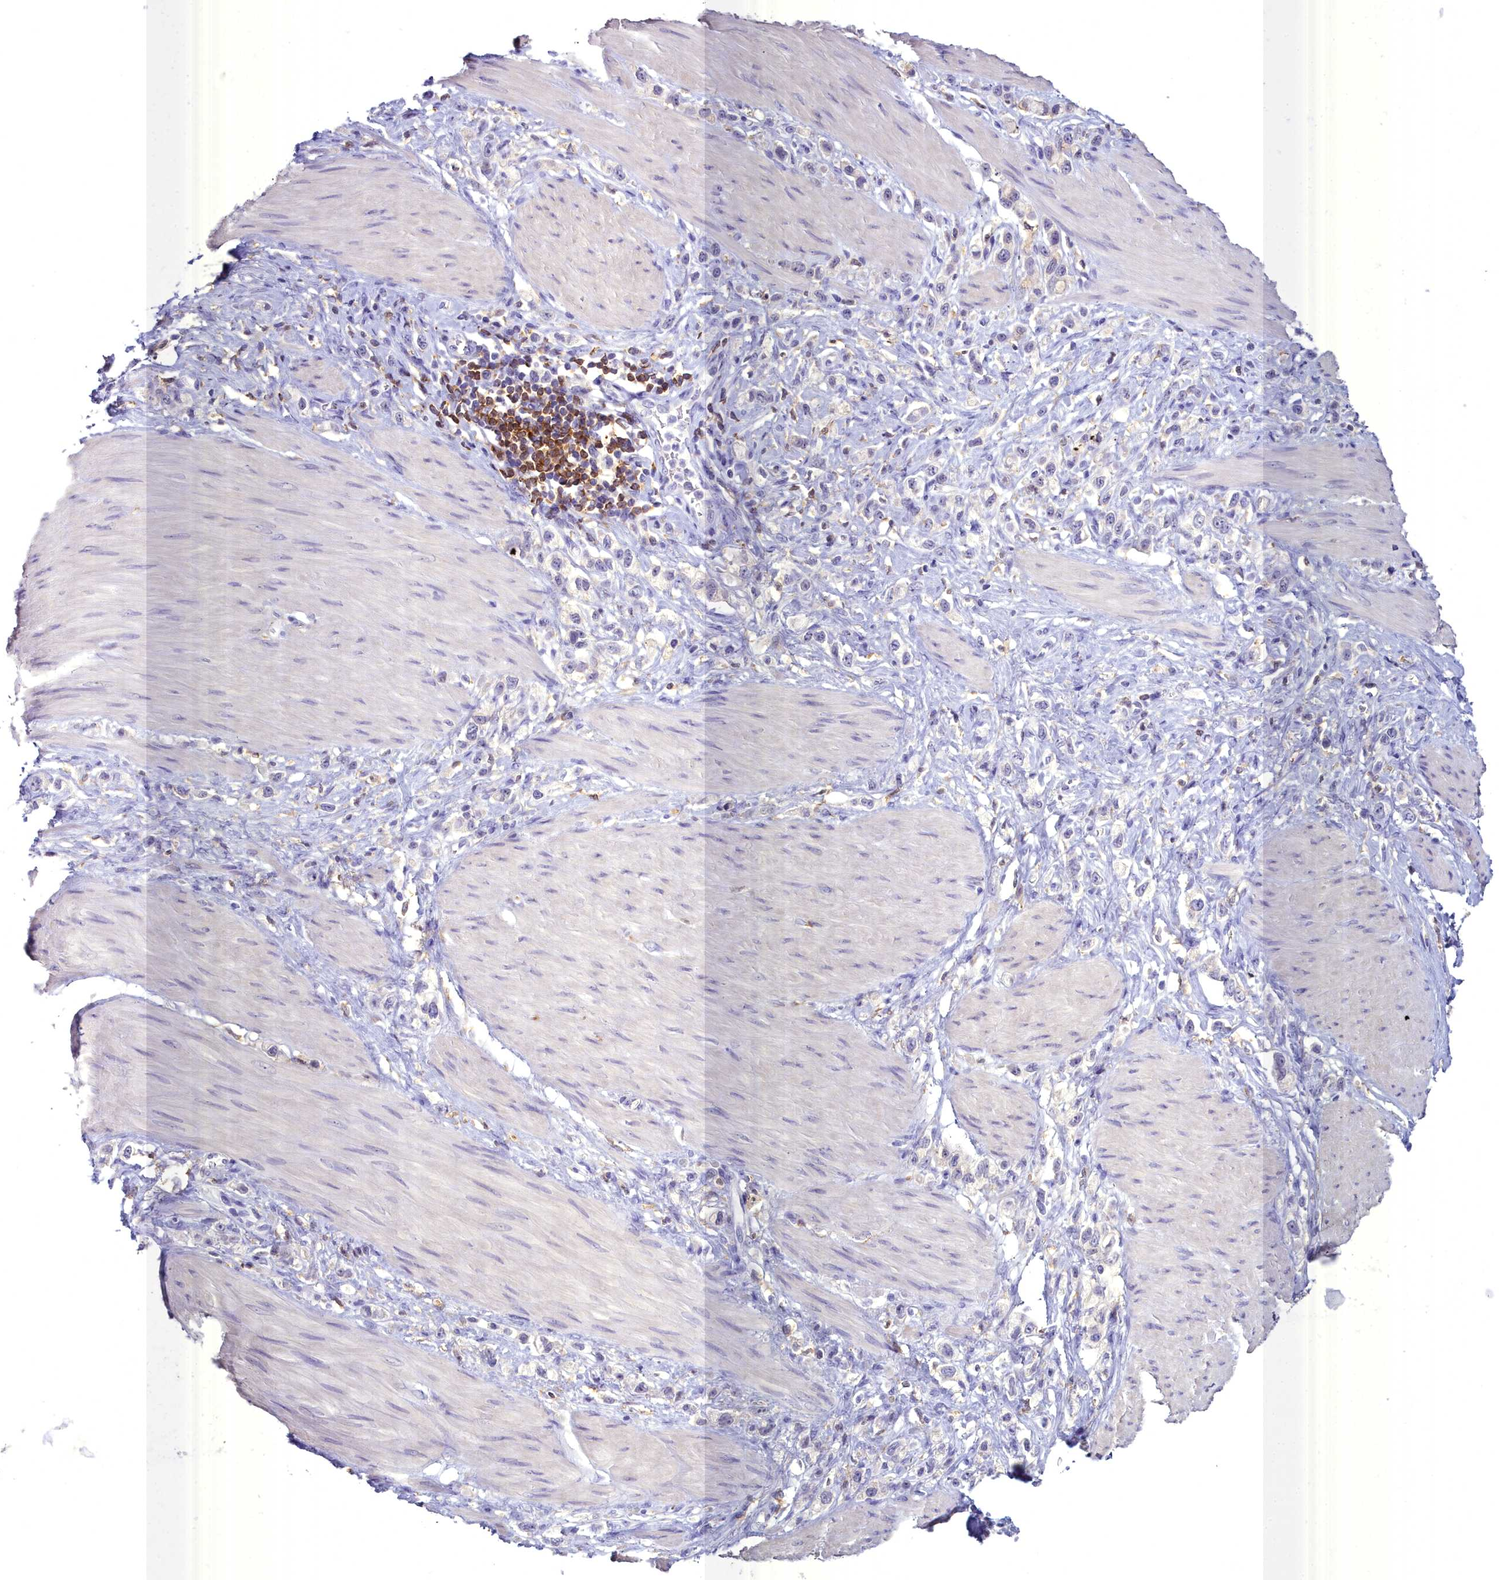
{"staining": {"intensity": "negative", "quantity": "none", "location": "none"}, "tissue": "stomach cancer", "cell_type": "Tumor cells", "image_type": "cancer", "snomed": [{"axis": "morphology", "description": "Adenocarcinoma, NOS"}, {"axis": "topography", "description": "Stomach"}], "caption": "This is an IHC photomicrograph of adenocarcinoma (stomach). There is no expression in tumor cells.", "gene": "BLNK", "patient": {"sex": "female", "age": 65}}